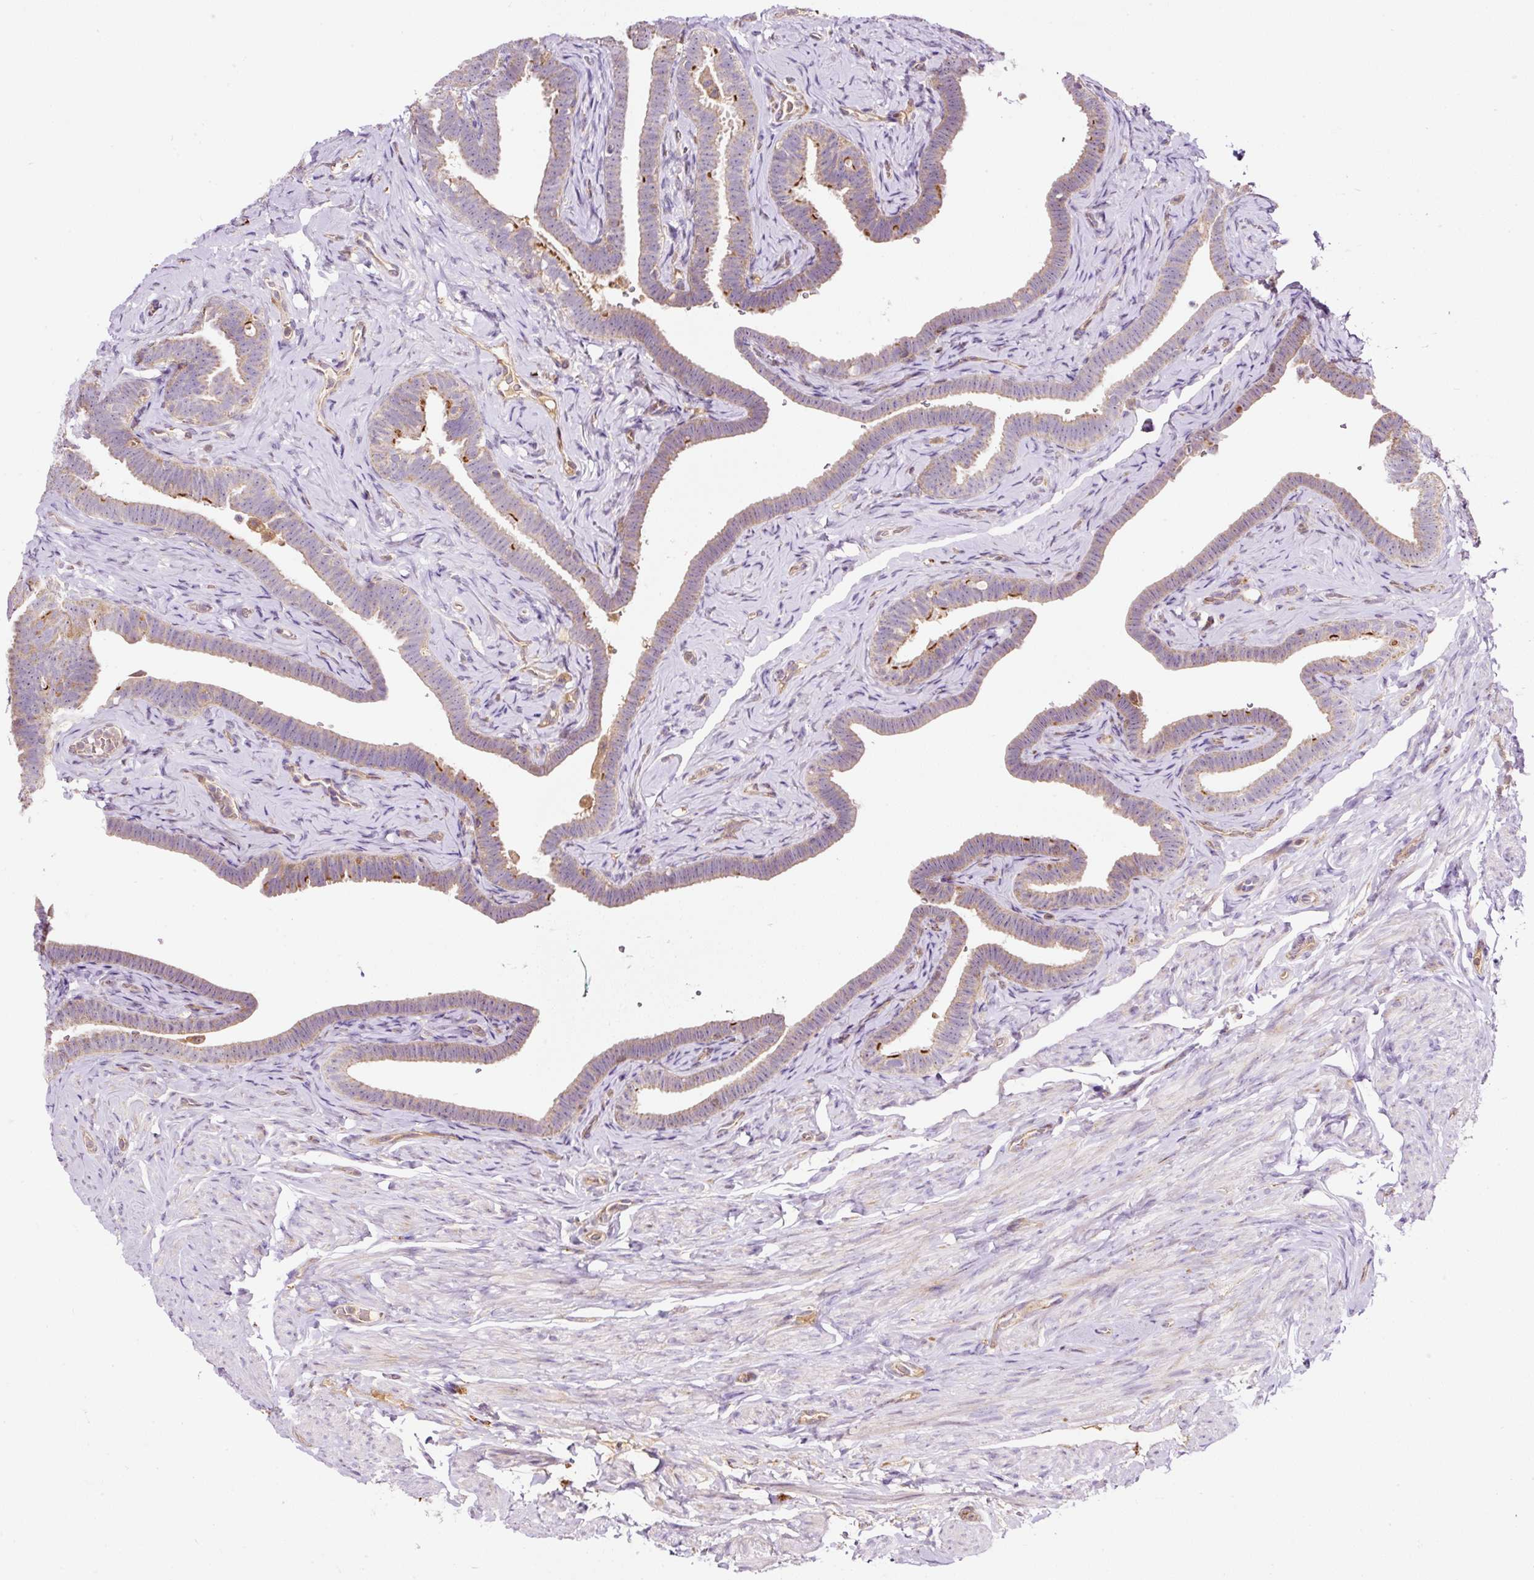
{"staining": {"intensity": "moderate", "quantity": "25%-75%", "location": "cytoplasmic/membranous"}, "tissue": "fallopian tube", "cell_type": "Glandular cells", "image_type": "normal", "snomed": [{"axis": "morphology", "description": "Normal tissue, NOS"}, {"axis": "topography", "description": "Fallopian tube"}], "caption": "Immunohistochemistry (IHC) photomicrograph of unremarkable fallopian tube: human fallopian tube stained using IHC reveals medium levels of moderate protein expression localized specifically in the cytoplasmic/membranous of glandular cells, appearing as a cytoplasmic/membranous brown color.", "gene": "BOLA3", "patient": {"sex": "female", "age": 69}}